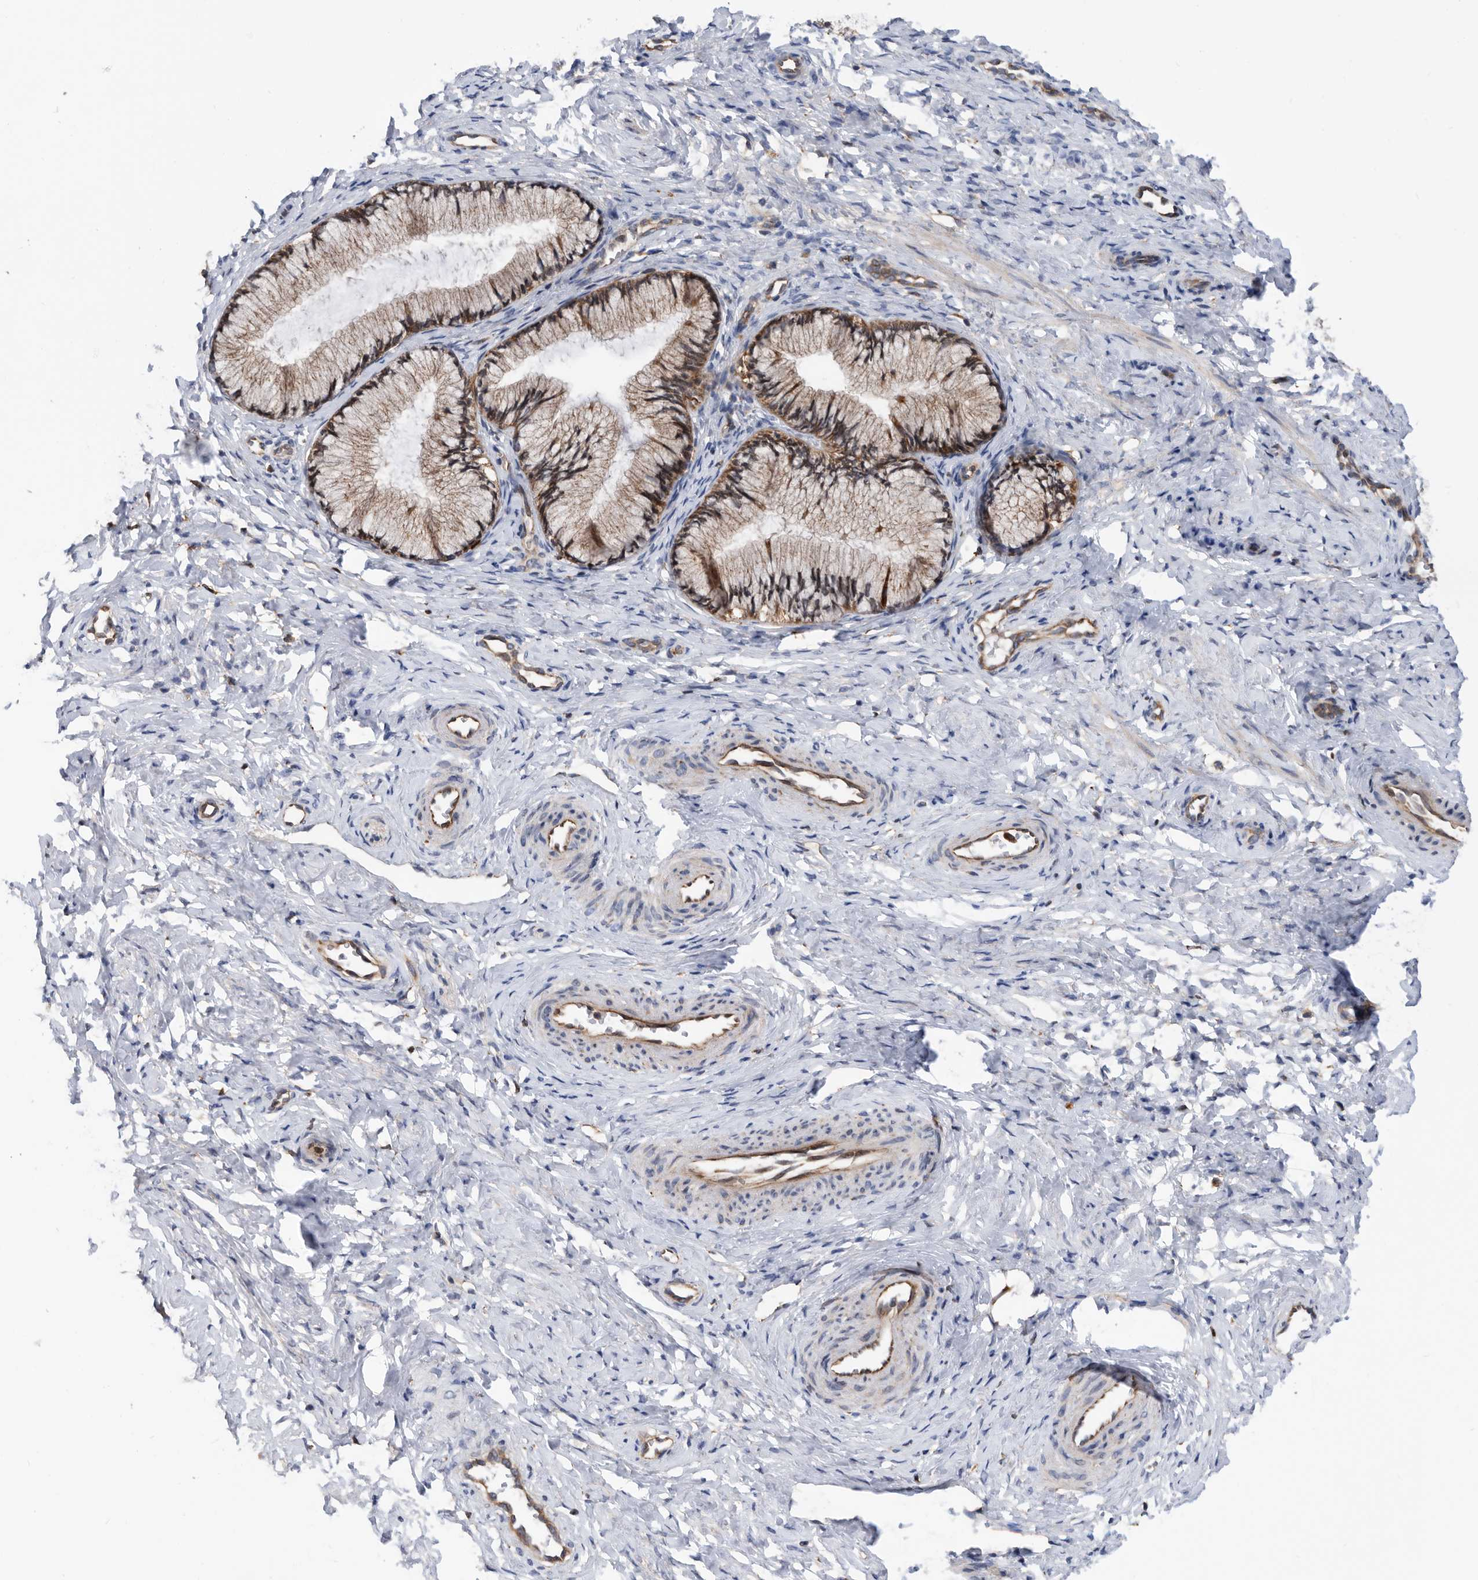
{"staining": {"intensity": "strong", "quantity": ">75%", "location": "cytoplasmic/membranous,nuclear"}, "tissue": "cervix", "cell_type": "Glandular cells", "image_type": "normal", "snomed": [{"axis": "morphology", "description": "Normal tissue, NOS"}, {"axis": "topography", "description": "Cervix"}], "caption": "The histopathology image demonstrates immunohistochemical staining of normal cervix. There is strong cytoplasmic/membranous,nuclear positivity is identified in about >75% of glandular cells.", "gene": "ATAD2", "patient": {"sex": "female", "age": 27}}